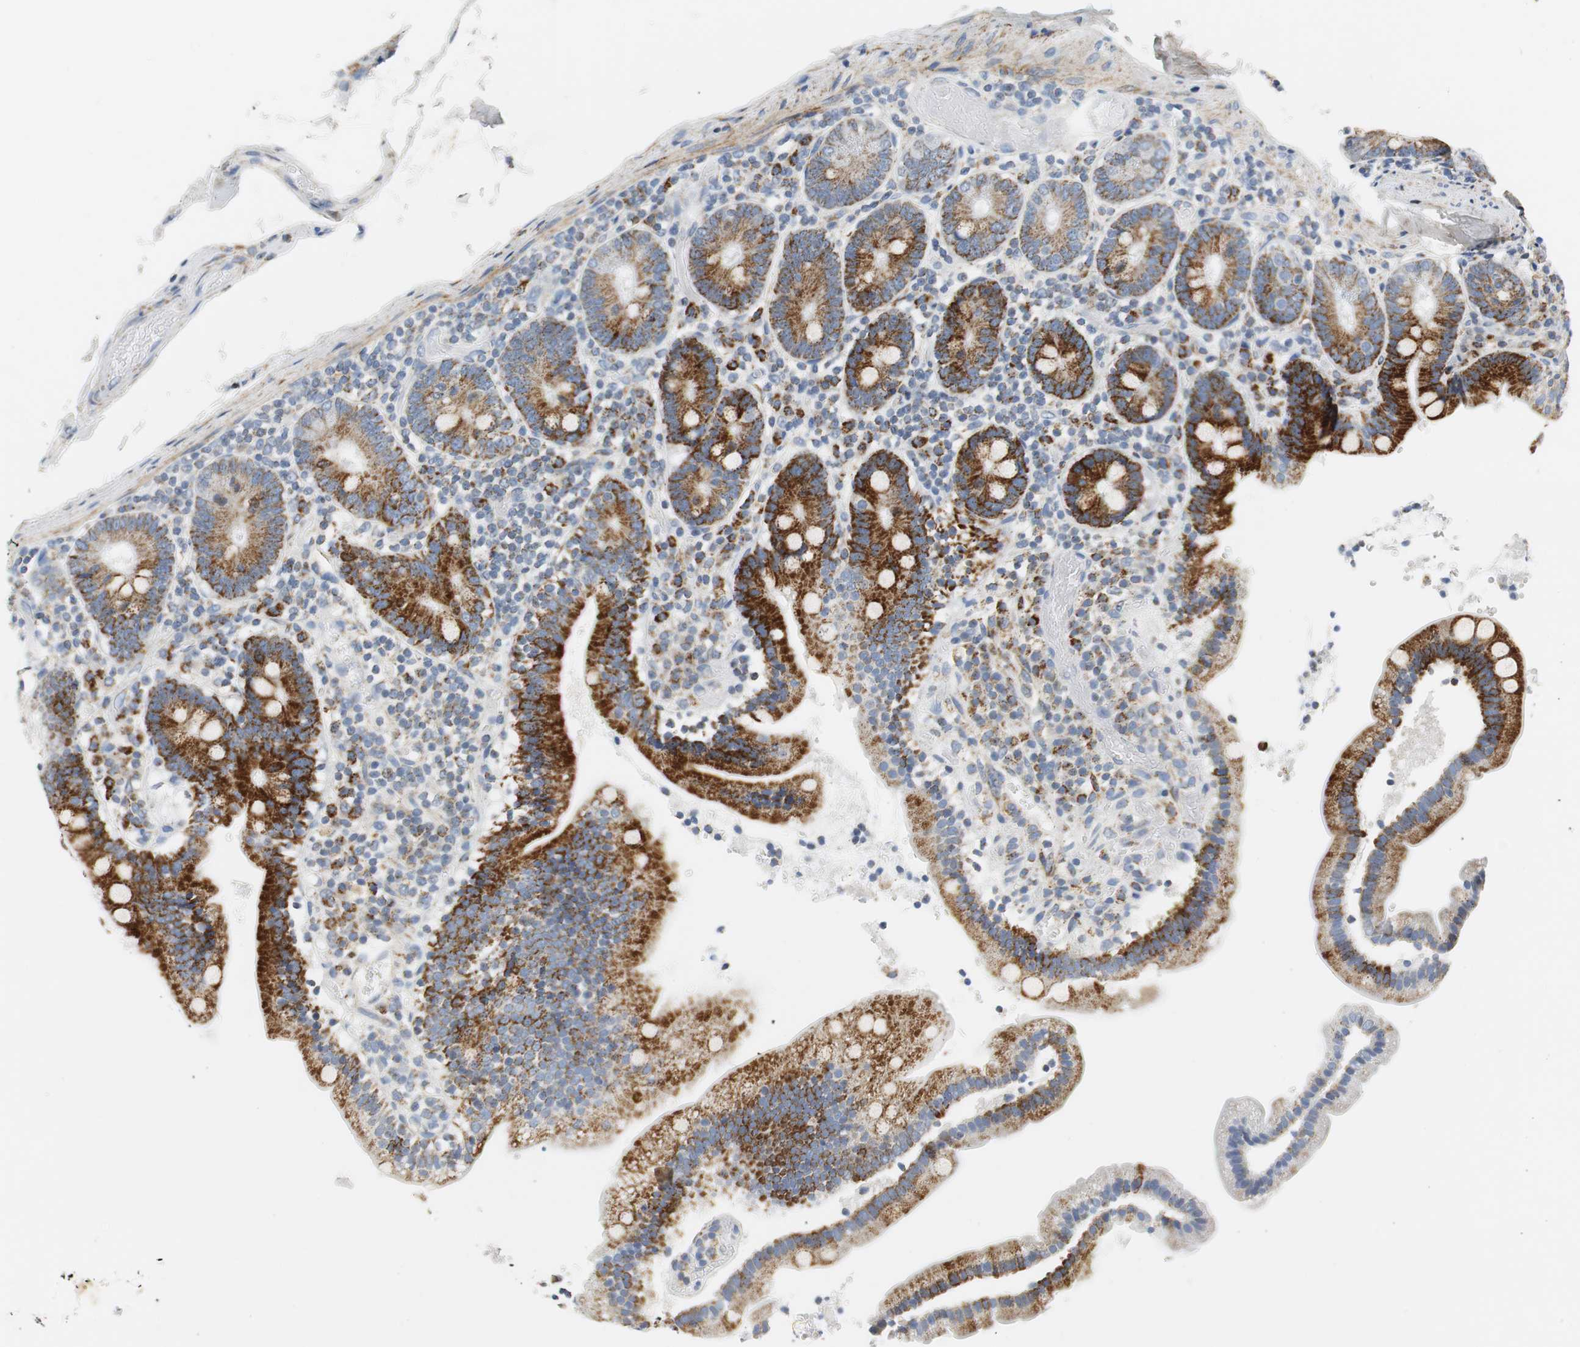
{"staining": {"intensity": "strong", "quantity": ">75%", "location": "cytoplasmic/membranous"}, "tissue": "duodenum", "cell_type": "Glandular cells", "image_type": "normal", "snomed": [{"axis": "morphology", "description": "Normal tissue, NOS"}, {"axis": "topography", "description": "Duodenum"}], "caption": "Duodenum stained with DAB IHC reveals high levels of strong cytoplasmic/membranous staining in about >75% of glandular cells. (IHC, brightfield microscopy, high magnification).", "gene": "C1QTNF7", "patient": {"sex": "male", "age": 66}}